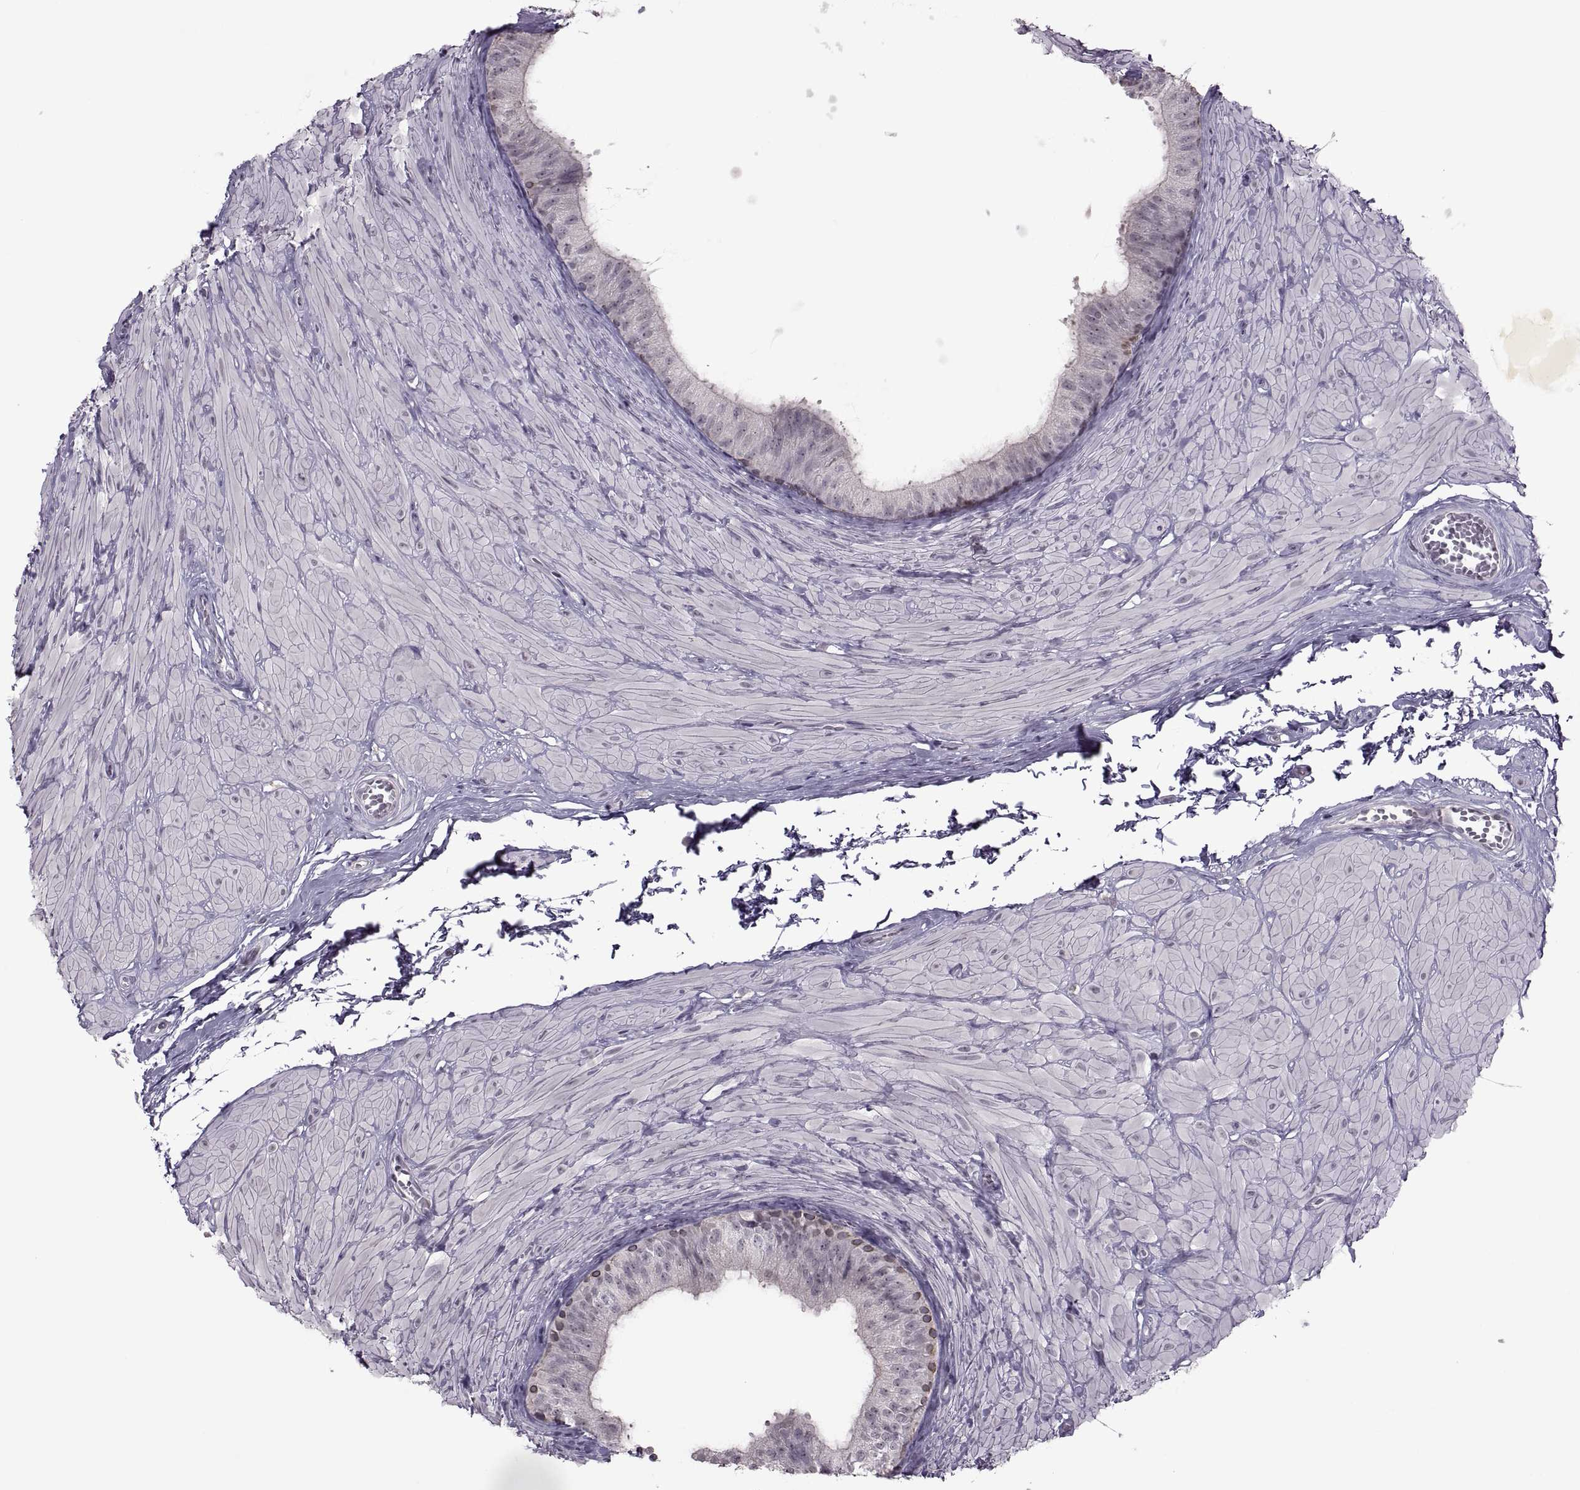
{"staining": {"intensity": "negative", "quantity": "none", "location": "none"}, "tissue": "epididymis", "cell_type": "Glandular cells", "image_type": "normal", "snomed": [{"axis": "morphology", "description": "Normal tissue, NOS"}, {"axis": "topography", "description": "Epididymis"}, {"axis": "topography", "description": "Vas deferens"}], "caption": "There is no significant positivity in glandular cells of epididymis. (DAB immunohistochemistry (IHC) visualized using brightfield microscopy, high magnification).", "gene": "MGAT4D", "patient": {"sex": "male", "age": 23}}